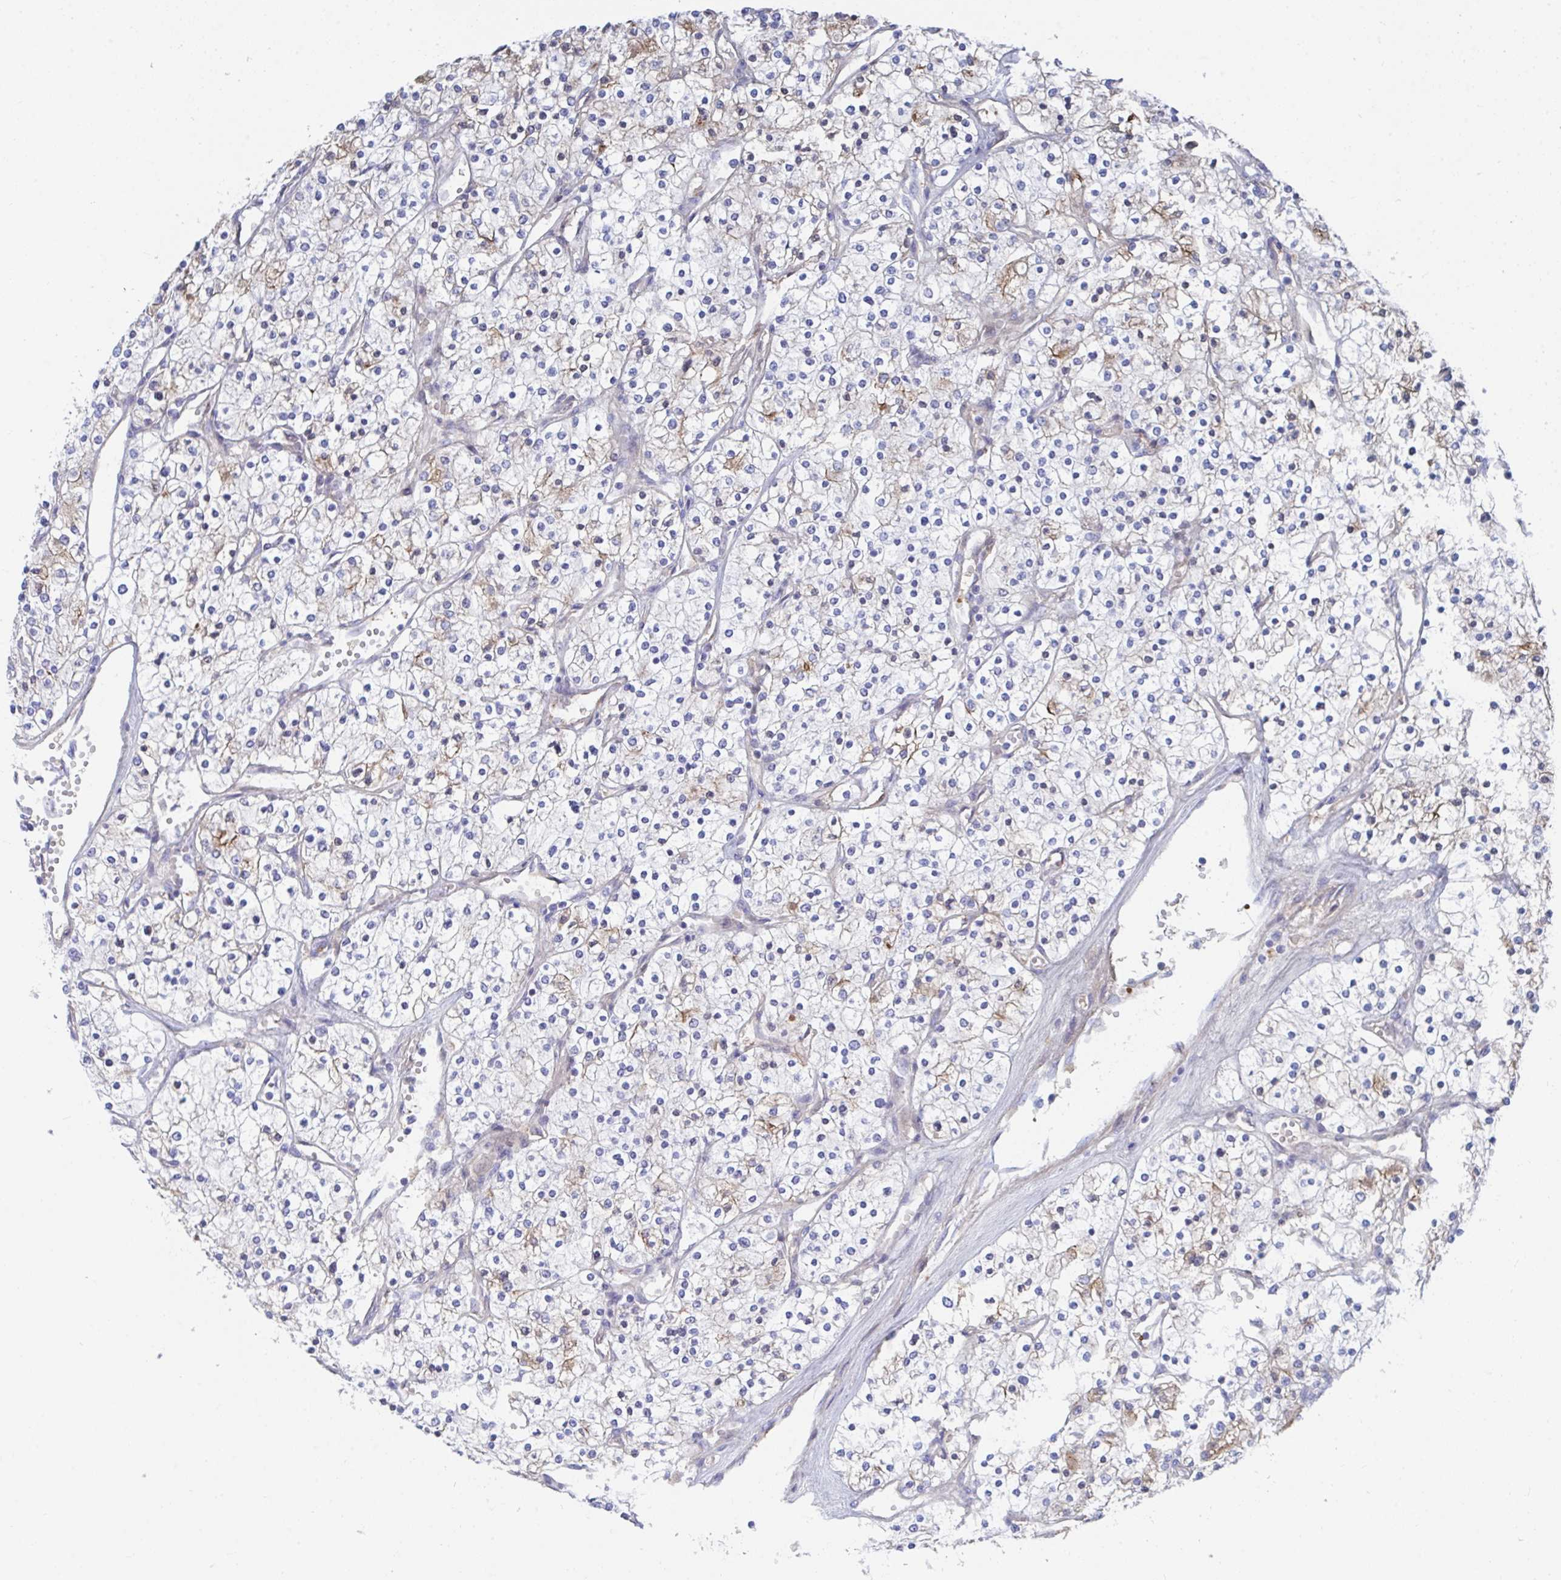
{"staining": {"intensity": "moderate", "quantity": "<25%", "location": "cytoplasmic/membranous"}, "tissue": "renal cancer", "cell_type": "Tumor cells", "image_type": "cancer", "snomed": [{"axis": "morphology", "description": "Adenocarcinoma, NOS"}, {"axis": "topography", "description": "Kidney"}], "caption": "The image shows immunohistochemical staining of renal cancer (adenocarcinoma). There is moderate cytoplasmic/membranous positivity is identified in about <25% of tumor cells.", "gene": "TNFAIP6", "patient": {"sex": "male", "age": 80}}